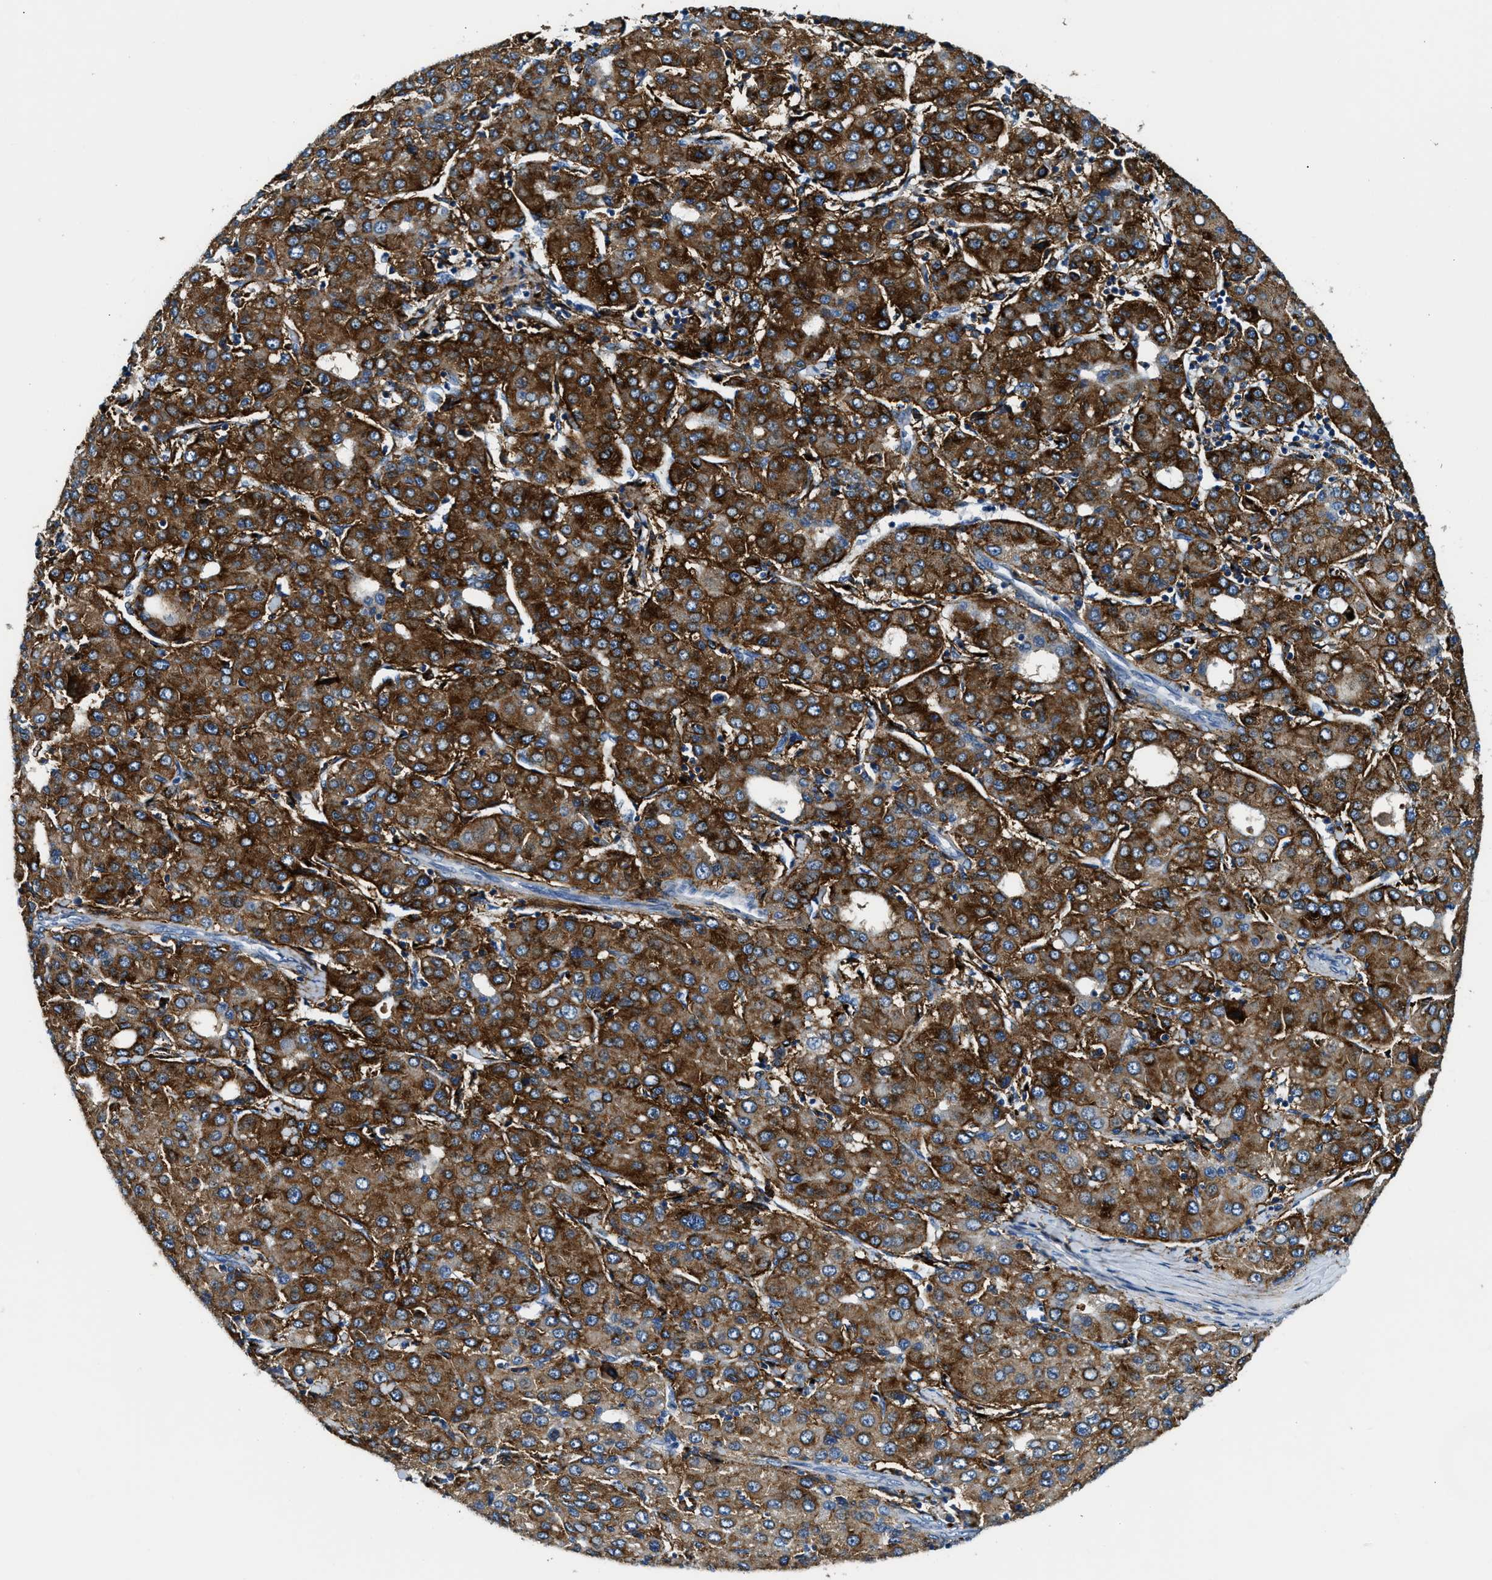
{"staining": {"intensity": "strong", "quantity": ">75%", "location": "cytoplasmic/membranous"}, "tissue": "liver cancer", "cell_type": "Tumor cells", "image_type": "cancer", "snomed": [{"axis": "morphology", "description": "Carcinoma, Hepatocellular, NOS"}, {"axis": "topography", "description": "Liver"}], "caption": "Liver cancer (hepatocellular carcinoma) stained for a protein reveals strong cytoplasmic/membranous positivity in tumor cells. (DAB (3,3'-diaminobenzidine) IHC, brown staining for protein, blue staining for nuclei).", "gene": "LRP1", "patient": {"sex": "male", "age": 65}}